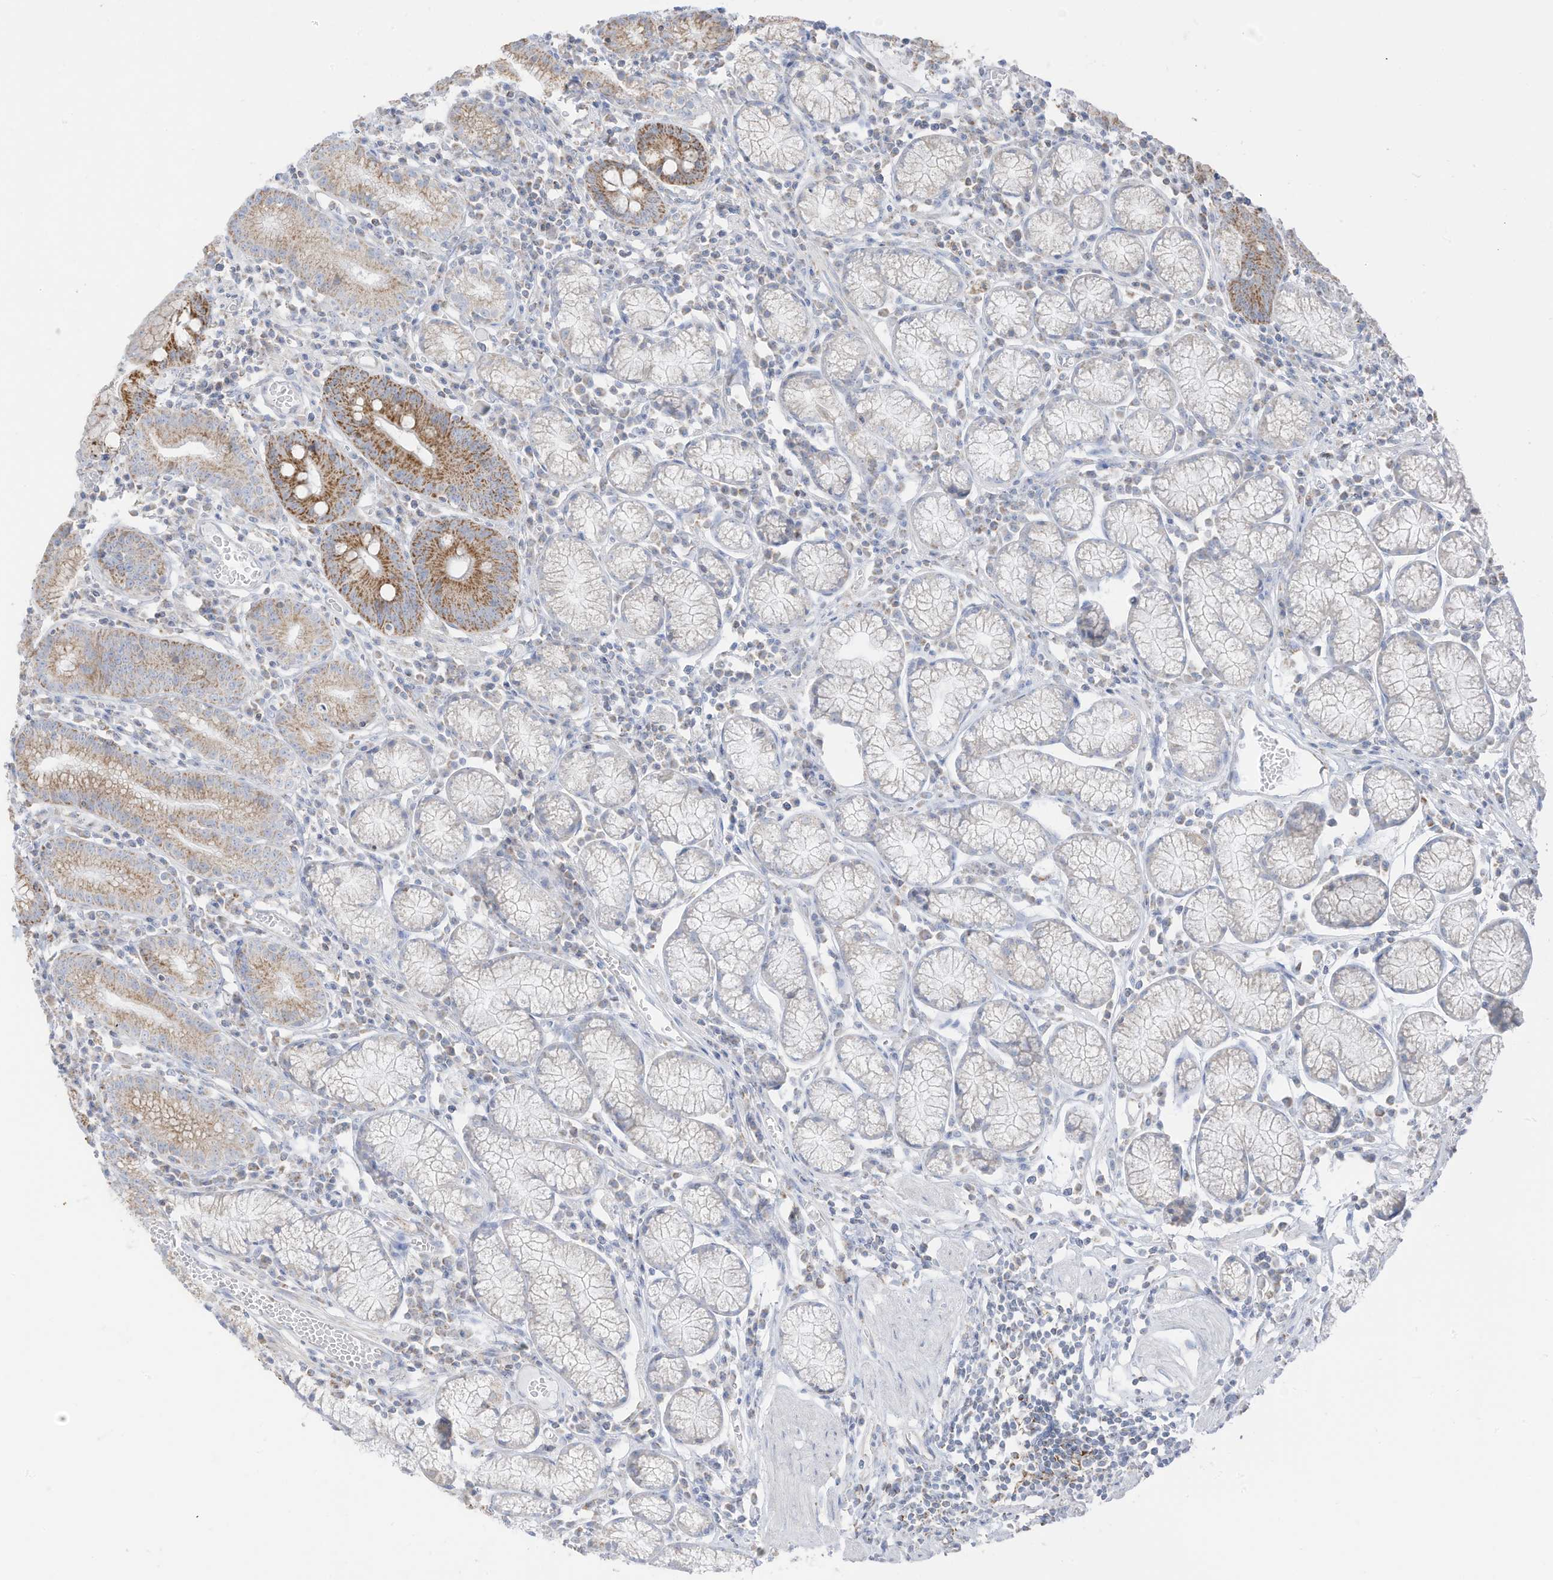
{"staining": {"intensity": "moderate", "quantity": "<25%", "location": "cytoplasmic/membranous"}, "tissue": "stomach", "cell_type": "Glandular cells", "image_type": "normal", "snomed": [{"axis": "morphology", "description": "Normal tissue, NOS"}, {"axis": "topography", "description": "Stomach"}], "caption": "A low amount of moderate cytoplasmic/membranous staining is appreciated in about <25% of glandular cells in unremarkable stomach. Using DAB (3,3'-diaminobenzidine) (brown) and hematoxylin (blue) stains, captured at high magnification using brightfield microscopy.", "gene": "ETHE1", "patient": {"sex": "male", "age": 55}}